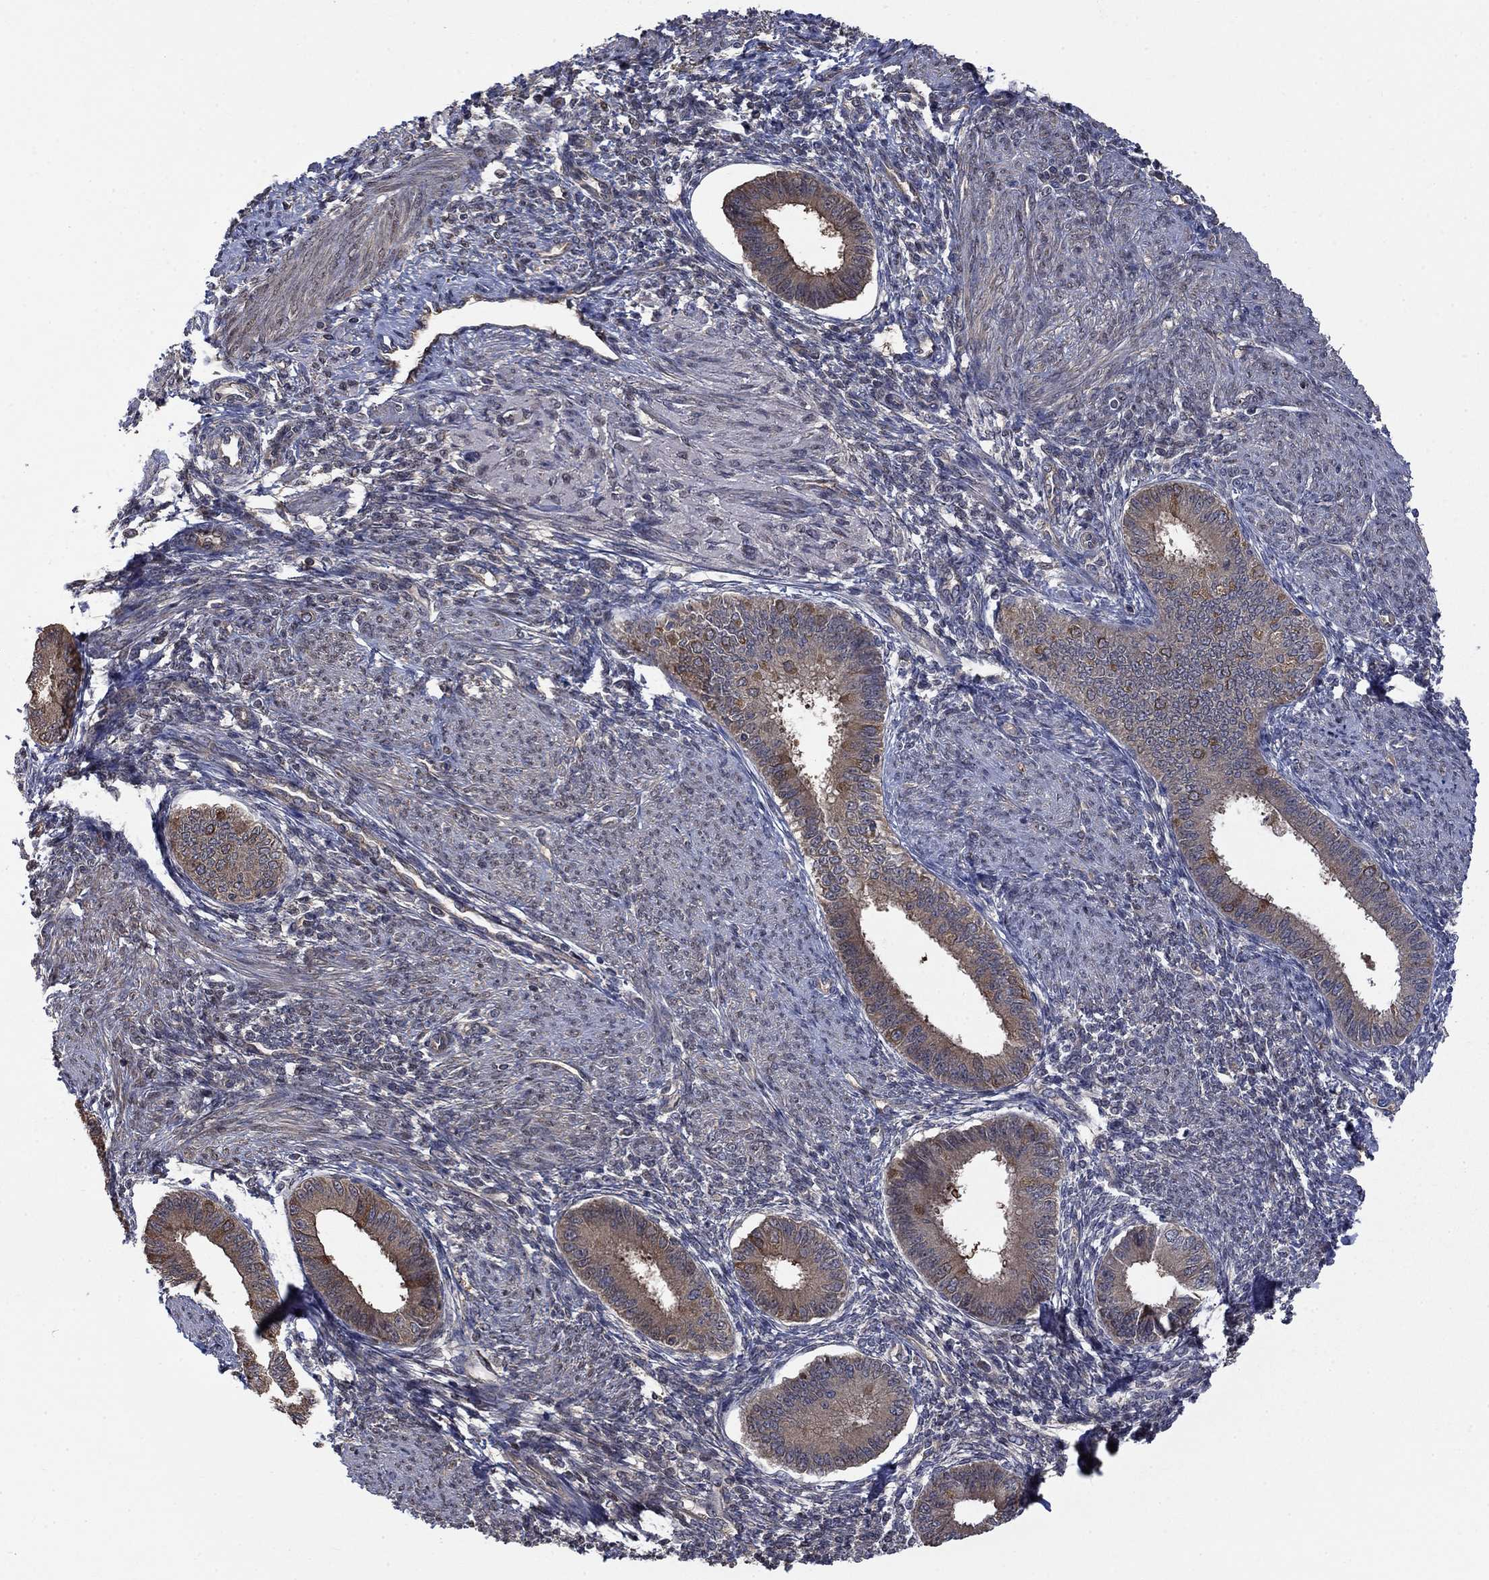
{"staining": {"intensity": "negative", "quantity": "none", "location": "none"}, "tissue": "endometrium", "cell_type": "Cells in endometrial stroma", "image_type": "normal", "snomed": [{"axis": "morphology", "description": "Normal tissue, NOS"}, {"axis": "topography", "description": "Endometrium"}], "caption": "Cells in endometrial stroma are negative for protein expression in unremarkable human endometrium. (Stains: DAB immunohistochemistry with hematoxylin counter stain, Microscopy: brightfield microscopy at high magnification).", "gene": "PDZD2", "patient": {"sex": "female", "age": 39}}